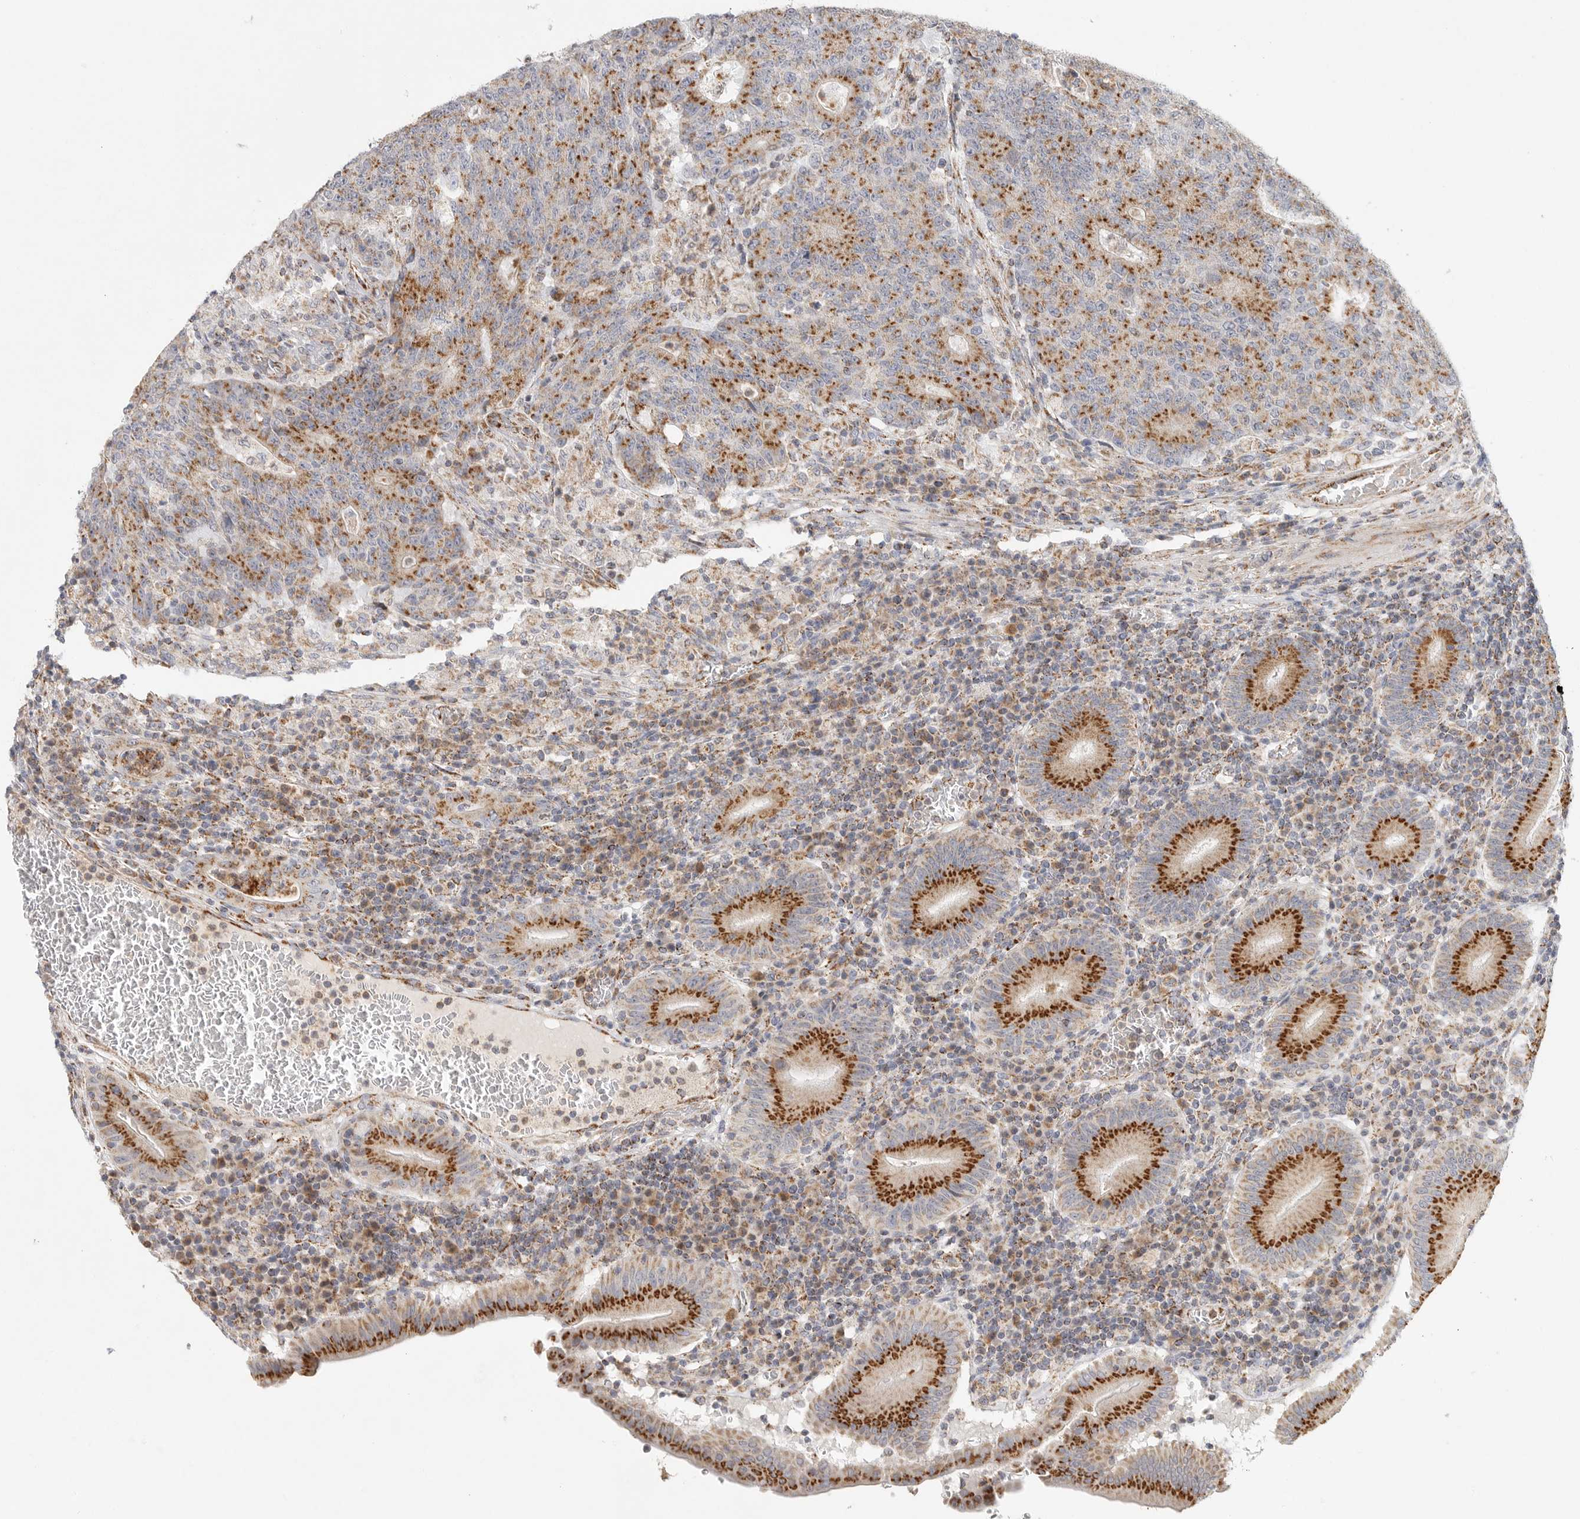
{"staining": {"intensity": "moderate", "quantity": ">75%", "location": "cytoplasmic/membranous"}, "tissue": "colorectal cancer", "cell_type": "Tumor cells", "image_type": "cancer", "snomed": [{"axis": "morphology", "description": "Adenocarcinoma, NOS"}, {"axis": "topography", "description": "Colon"}], "caption": "The photomicrograph demonstrates immunohistochemical staining of adenocarcinoma (colorectal). There is moderate cytoplasmic/membranous expression is present in approximately >75% of tumor cells.", "gene": "SLC25A26", "patient": {"sex": "female", "age": 75}}